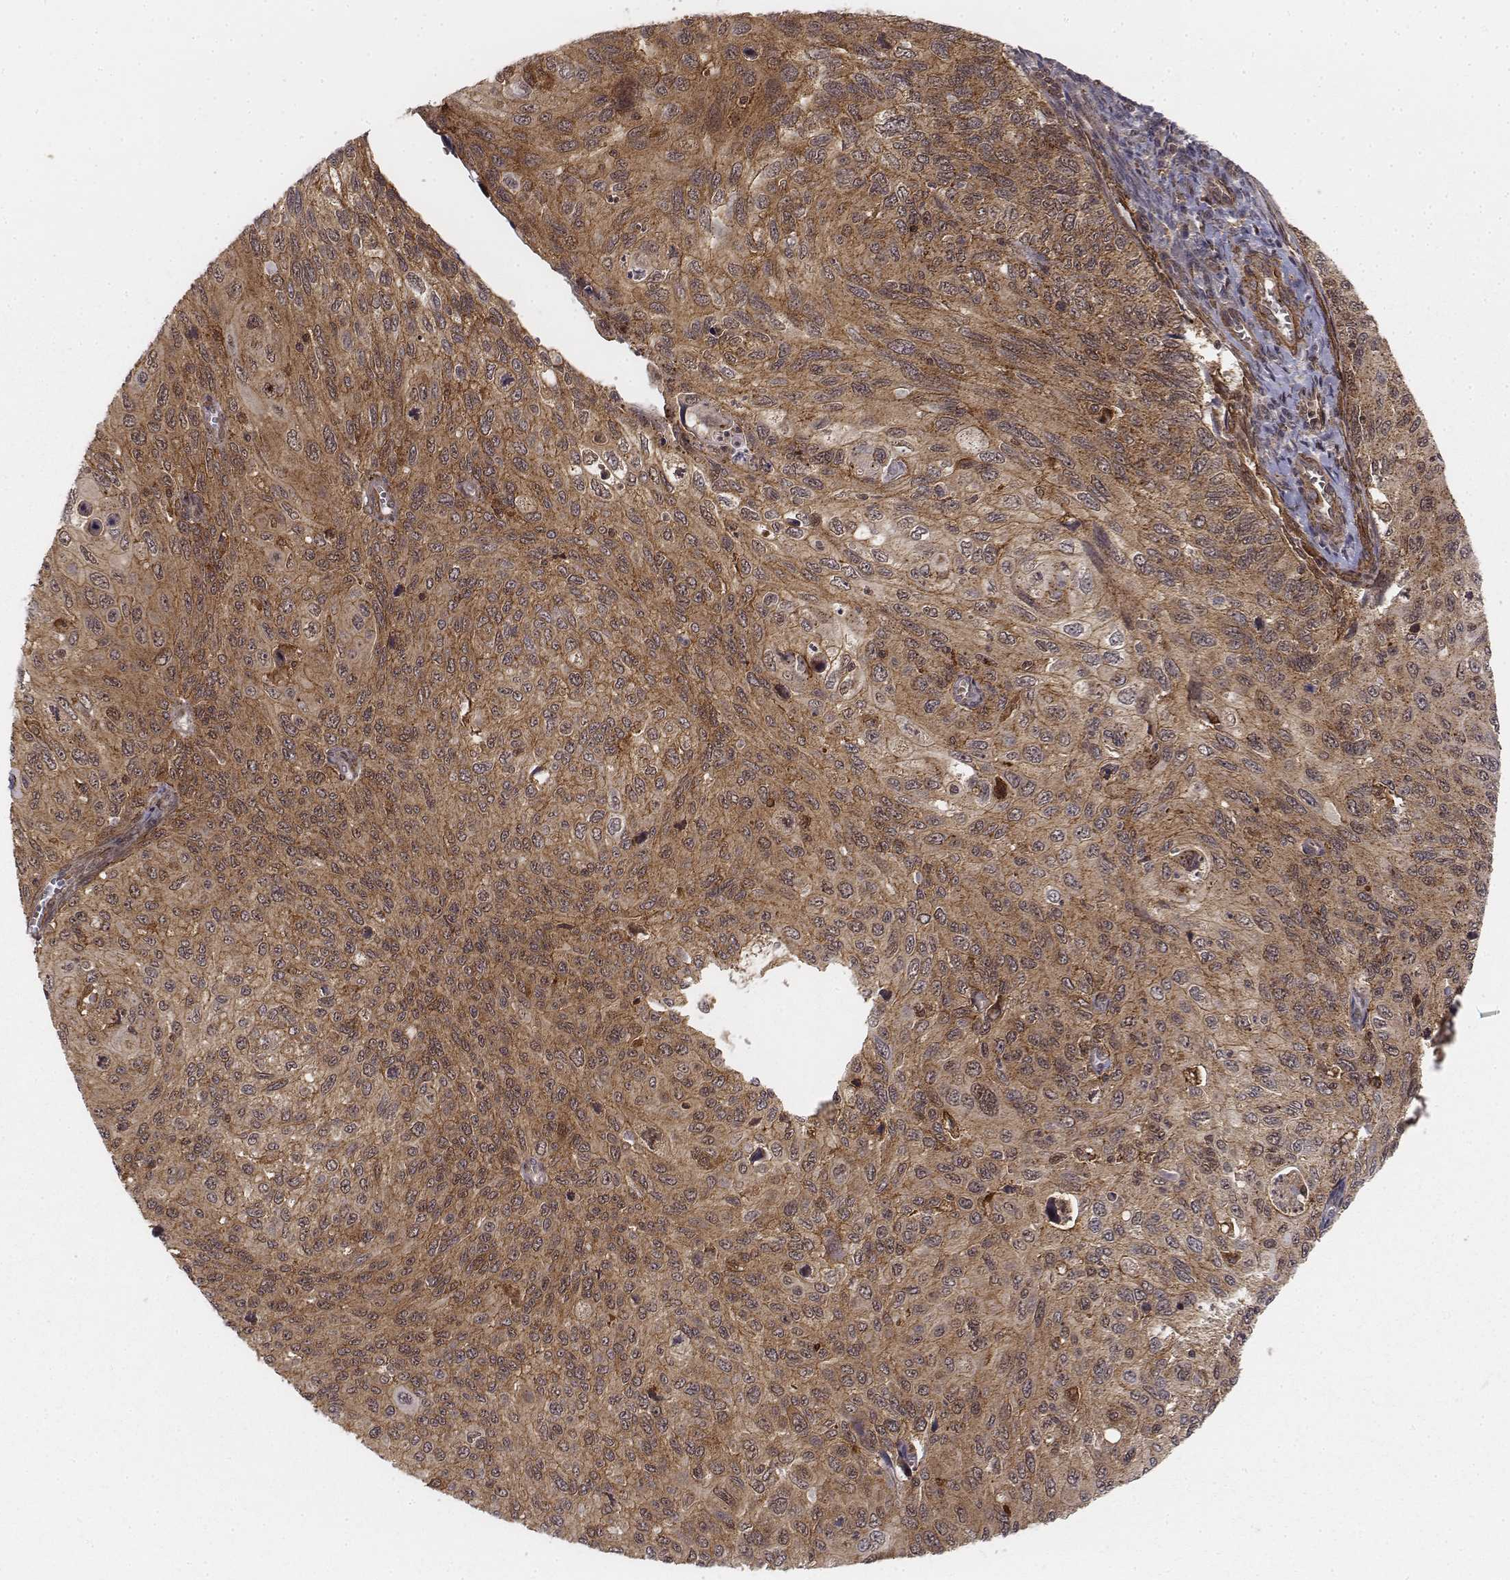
{"staining": {"intensity": "moderate", "quantity": ">75%", "location": "cytoplasmic/membranous"}, "tissue": "cervical cancer", "cell_type": "Tumor cells", "image_type": "cancer", "snomed": [{"axis": "morphology", "description": "Squamous cell carcinoma, NOS"}, {"axis": "topography", "description": "Cervix"}], "caption": "Approximately >75% of tumor cells in squamous cell carcinoma (cervical) exhibit moderate cytoplasmic/membranous protein positivity as visualized by brown immunohistochemical staining.", "gene": "ZFYVE19", "patient": {"sex": "female", "age": 70}}